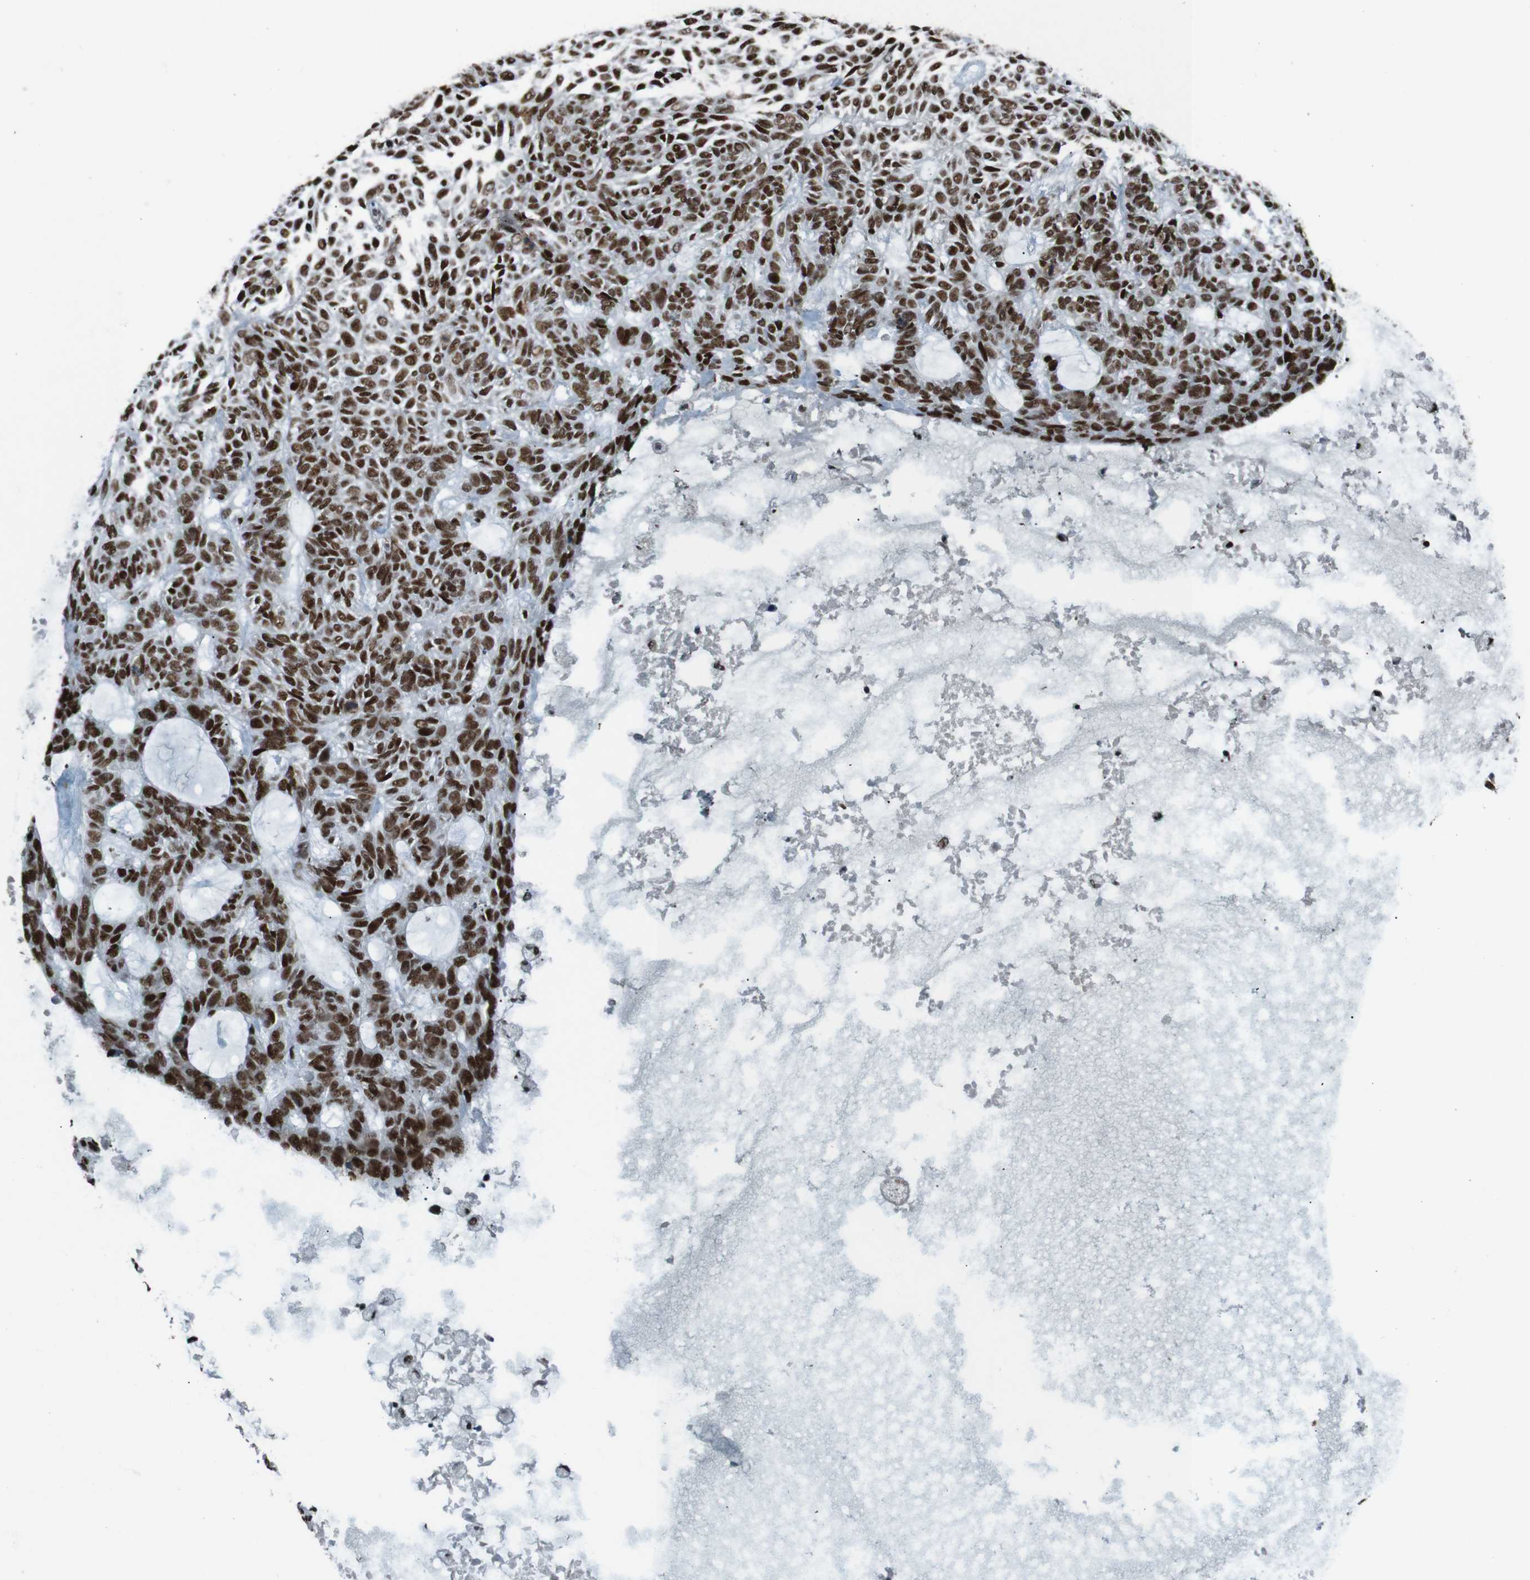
{"staining": {"intensity": "strong", "quantity": ">75%", "location": "nuclear"}, "tissue": "skin cancer", "cell_type": "Tumor cells", "image_type": "cancer", "snomed": [{"axis": "morphology", "description": "Basal cell carcinoma"}, {"axis": "topography", "description": "Skin"}], "caption": "About >75% of tumor cells in basal cell carcinoma (skin) show strong nuclear protein staining as visualized by brown immunohistochemical staining.", "gene": "HEXIM1", "patient": {"sex": "male", "age": 87}}